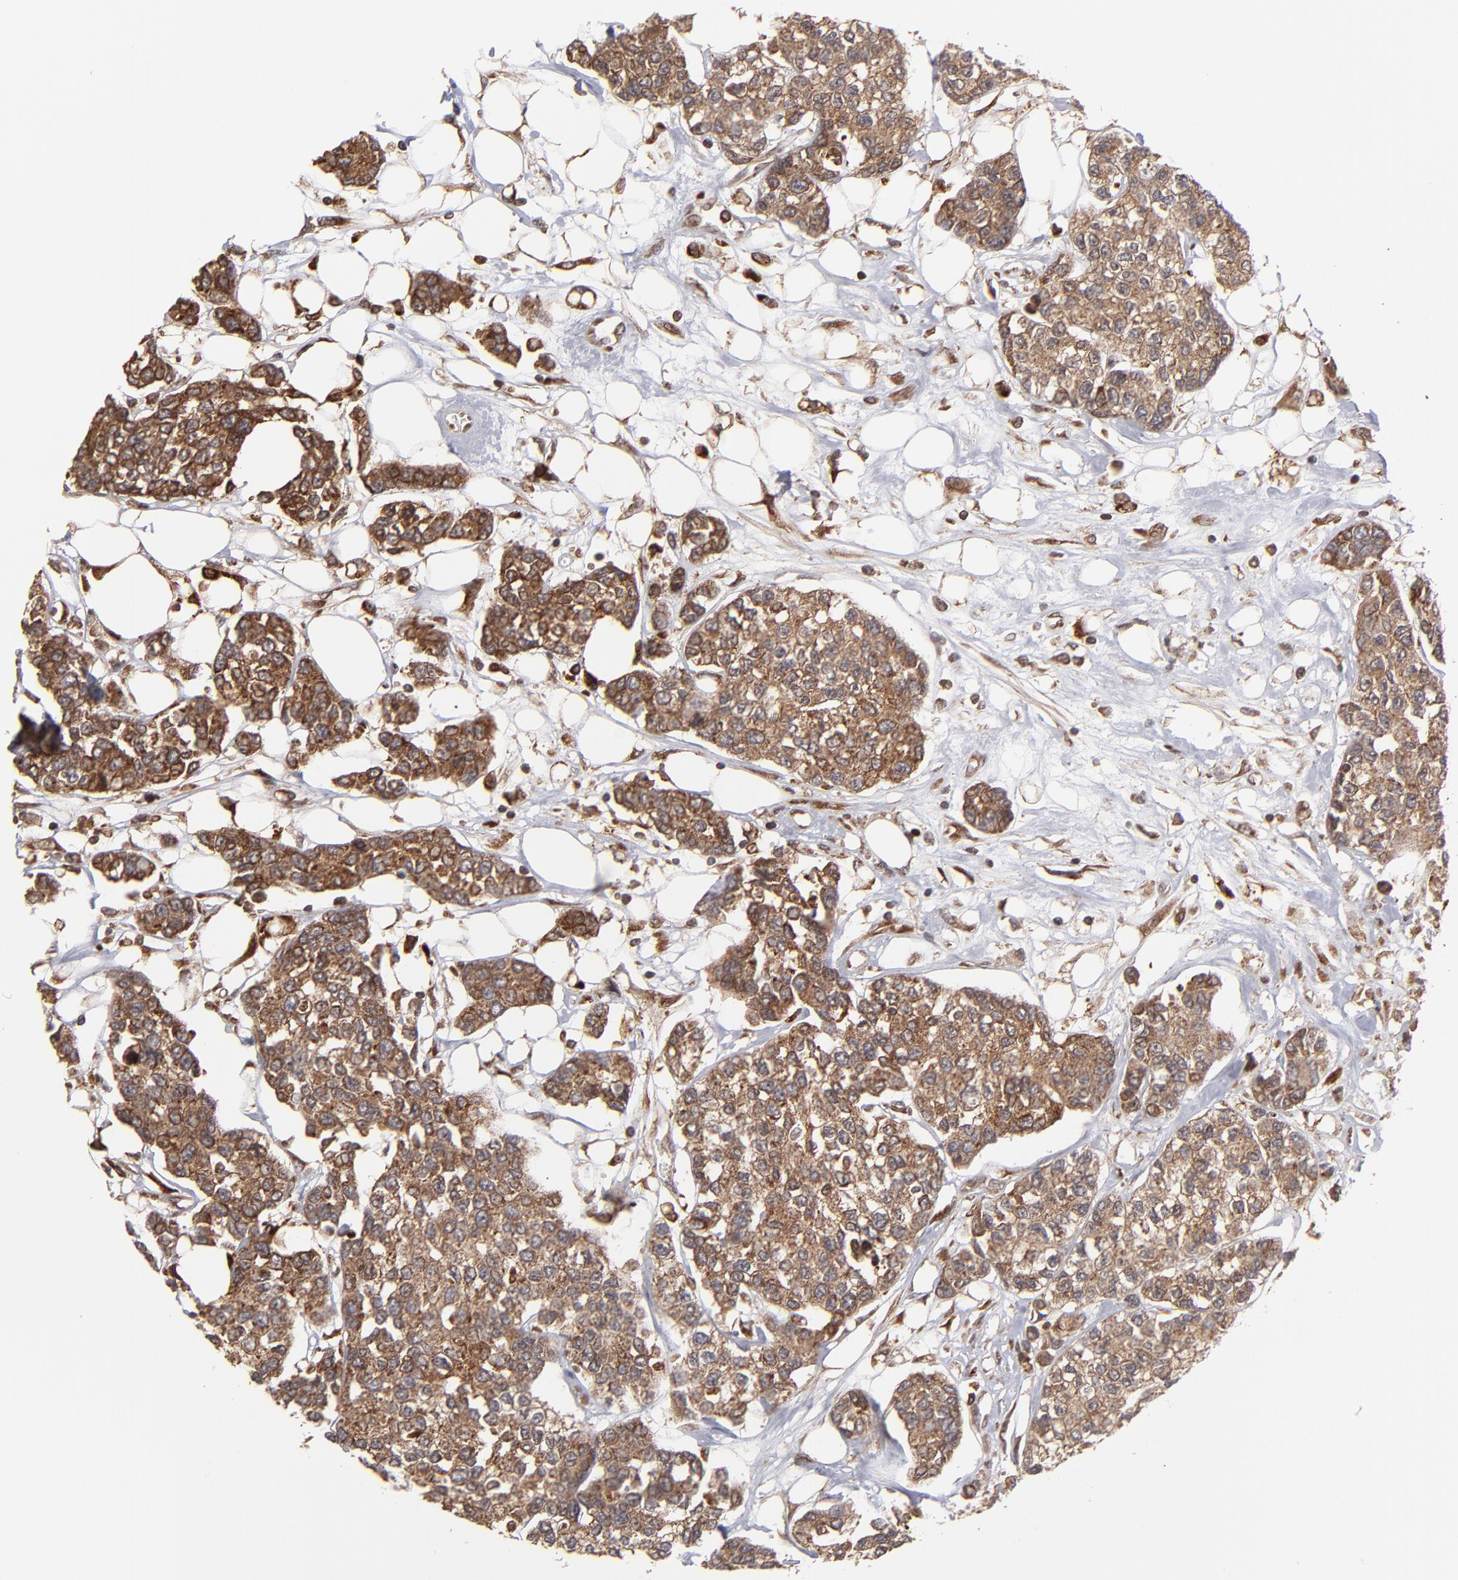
{"staining": {"intensity": "strong", "quantity": ">75%", "location": "cytoplasmic/membranous"}, "tissue": "breast cancer", "cell_type": "Tumor cells", "image_type": "cancer", "snomed": [{"axis": "morphology", "description": "Duct carcinoma"}, {"axis": "topography", "description": "Breast"}], "caption": "High-magnification brightfield microscopy of breast cancer (invasive ductal carcinoma) stained with DAB (brown) and counterstained with hematoxylin (blue). tumor cells exhibit strong cytoplasmic/membranous positivity is seen in about>75% of cells. (DAB IHC with brightfield microscopy, high magnification).", "gene": "RGS6", "patient": {"sex": "female", "age": 51}}